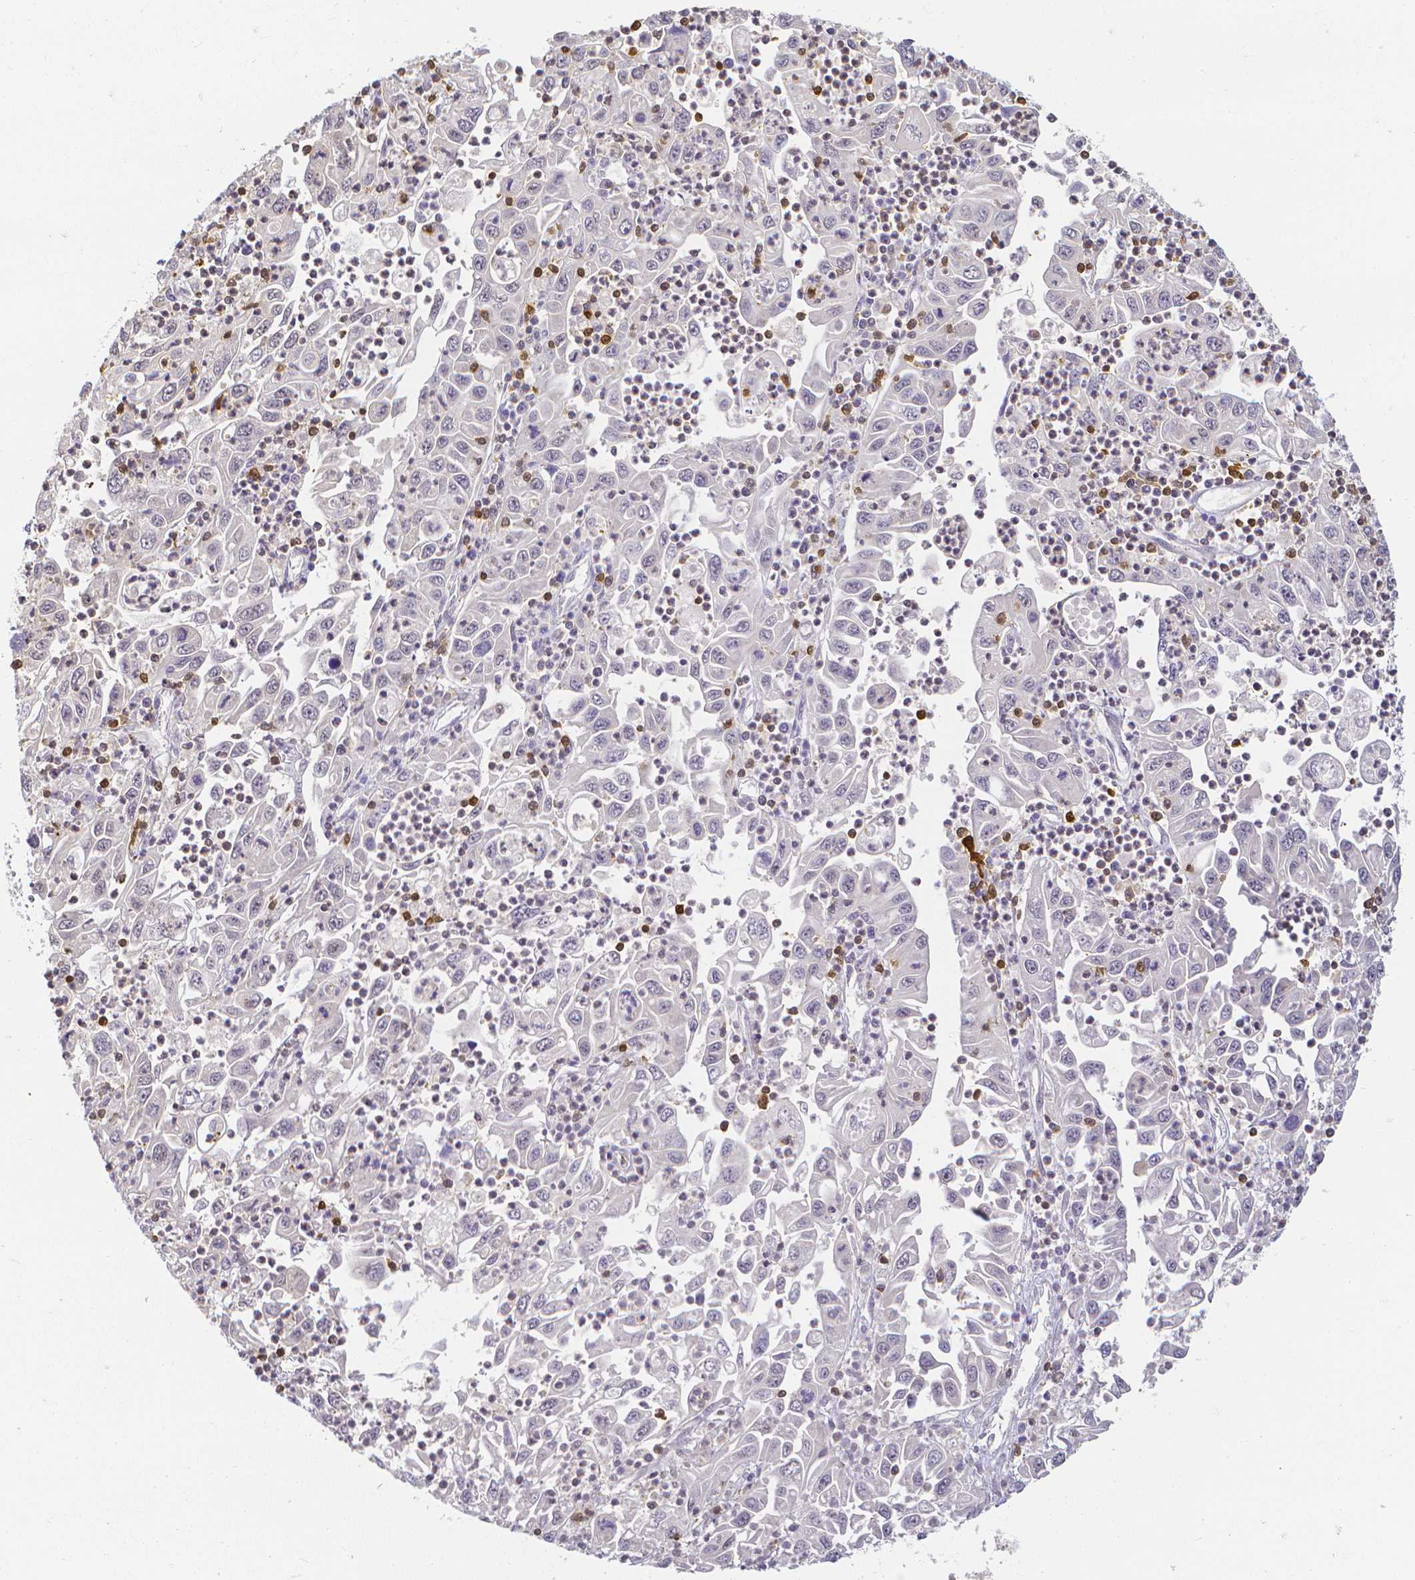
{"staining": {"intensity": "negative", "quantity": "none", "location": "none"}, "tissue": "endometrial cancer", "cell_type": "Tumor cells", "image_type": "cancer", "snomed": [{"axis": "morphology", "description": "Adenocarcinoma, NOS"}, {"axis": "topography", "description": "Uterus"}], "caption": "Histopathology image shows no significant protein expression in tumor cells of endometrial cancer (adenocarcinoma).", "gene": "COTL1", "patient": {"sex": "female", "age": 62}}